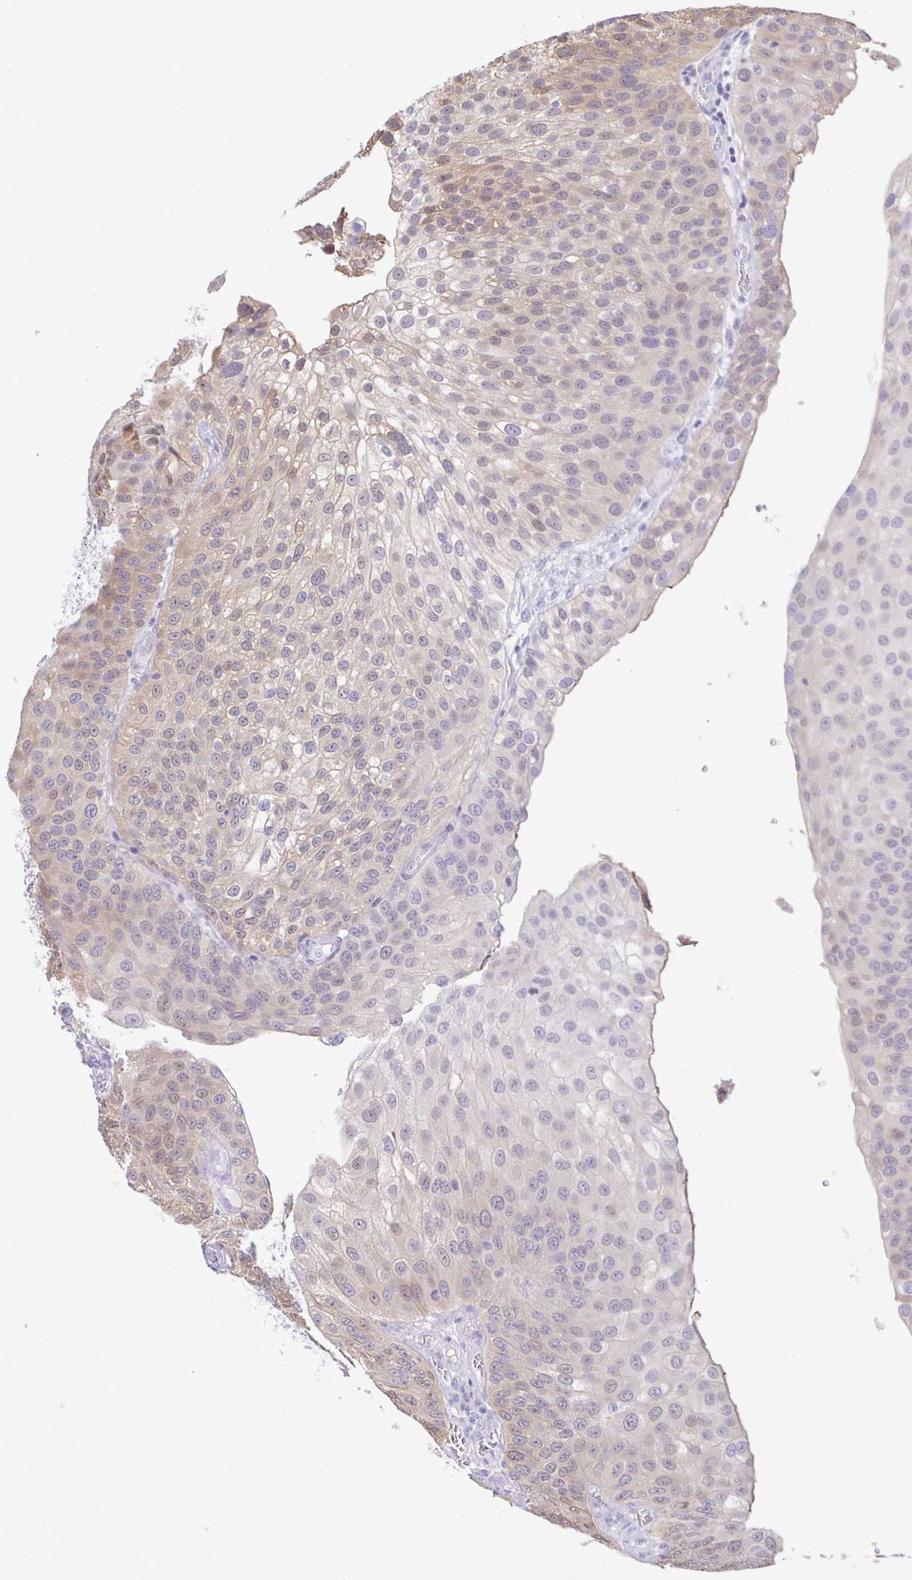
{"staining": {"intensity": "weak", "quantity": "<25%", "location": "cytoplasmic/membranous,nuclear"}, "tissue": "urothelial cancer", "cell_type": "Tumor cells", "image_type": "cancer", "snomed": [{"axis": "morphology", "description": "Urothelial carcinoma, NOS"}, {"axis": "topography", "description": "Urinary bladder"}], "caption": "The image exhibits no staining of tumor cells in transitional cell carcinoma.", "gene": "ZNF485", "patient": {"sex": "male", "age": 87}}